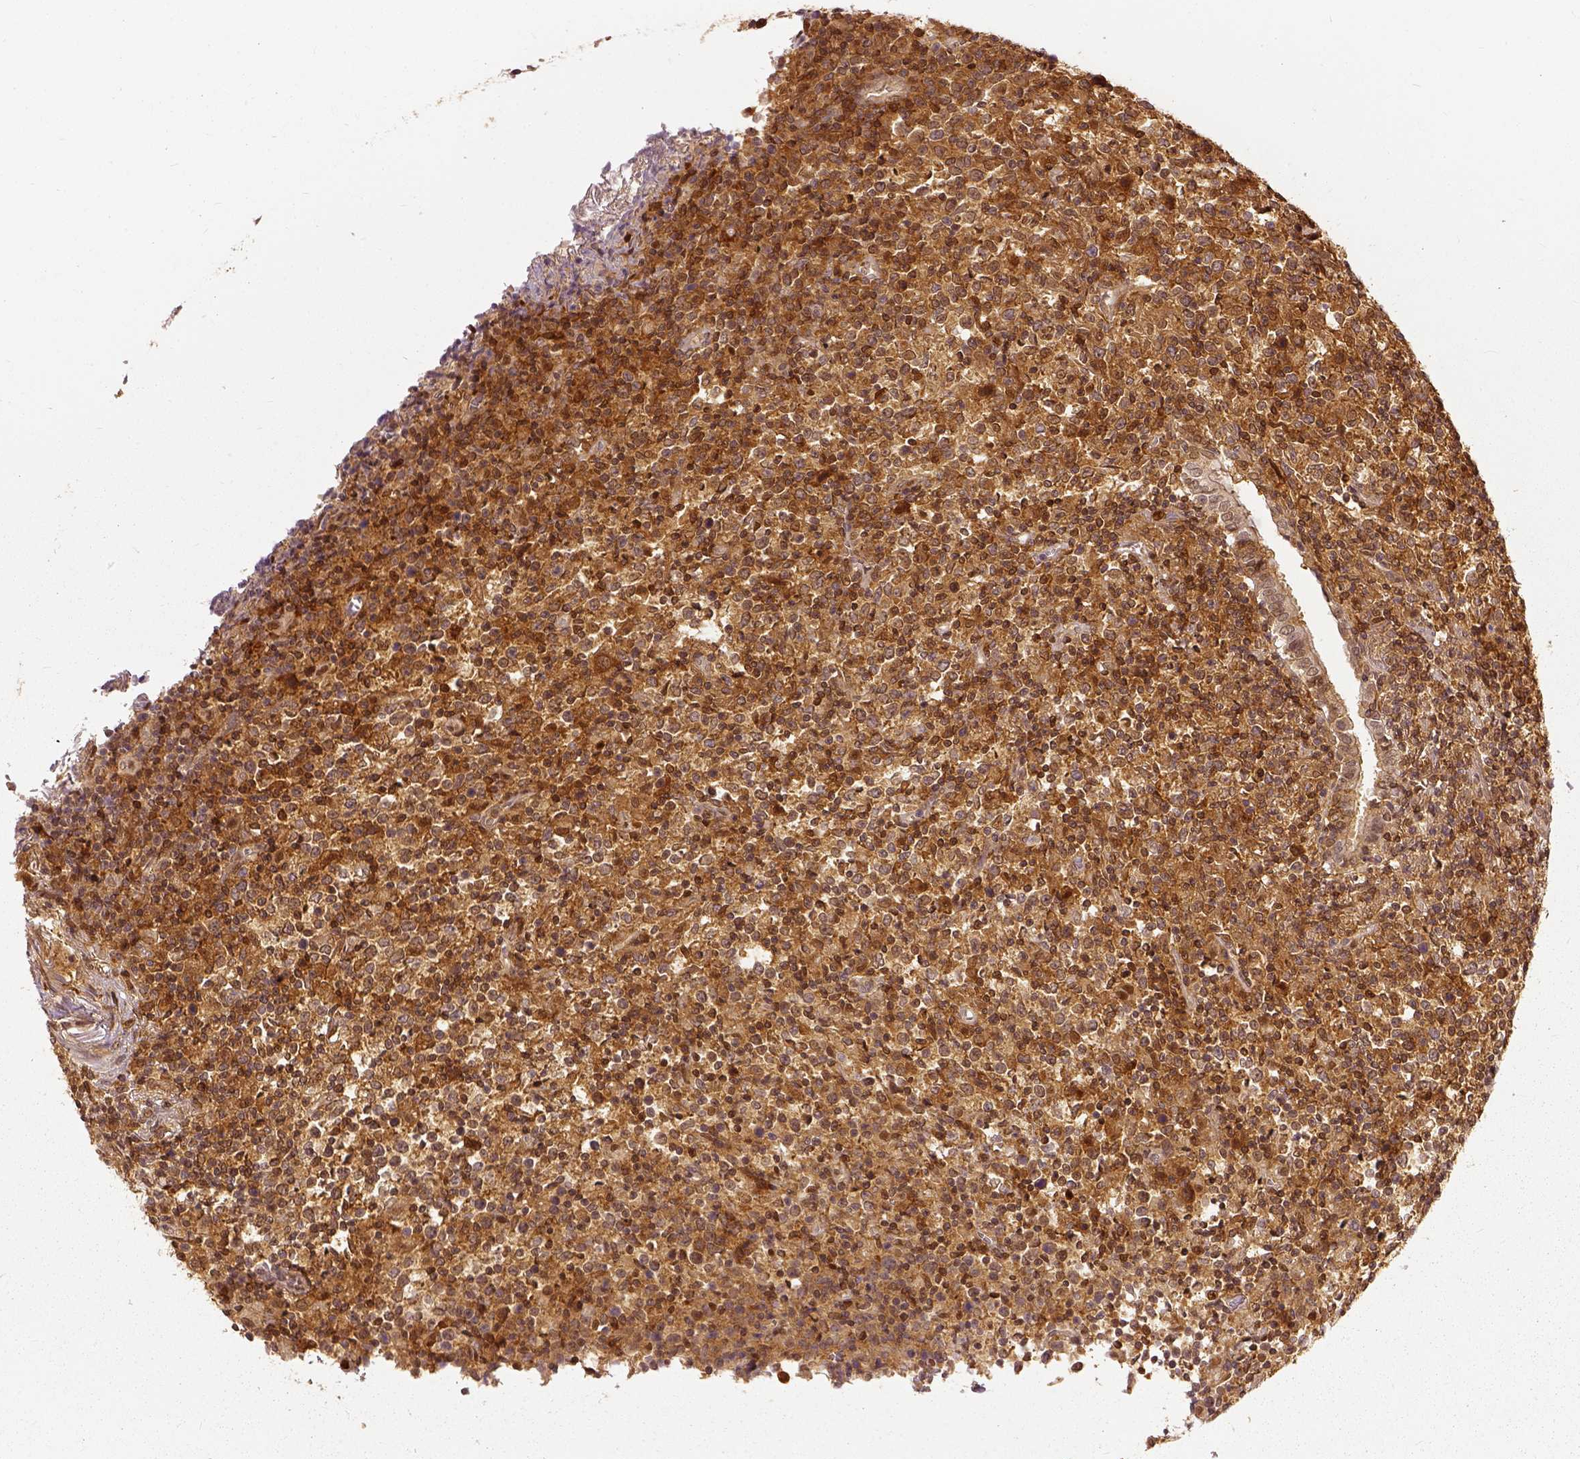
{"staining": {"intensity": "strong", "quantity": ">75%", "location": "cytoplasmic/membranous"}, "tissue": "lymphoma", "cell_type": "Tumor cells", "image_type": "cancer", "snomed": [{"axis": "morphology", "description": "Malignant lymphoma, non-Hodgkin's type, High grade"}, {"axis": "topography", "description": "Lung"}], "caption": "Strong cytoplasmic/membranous expression for a protein is present in about >75% of tumor cells of malignant lymphoma, non-Hodgkin's type (high-grade) using IHC.", "gene": "GPI", "patient": {"sex": "male", "age": 79}}